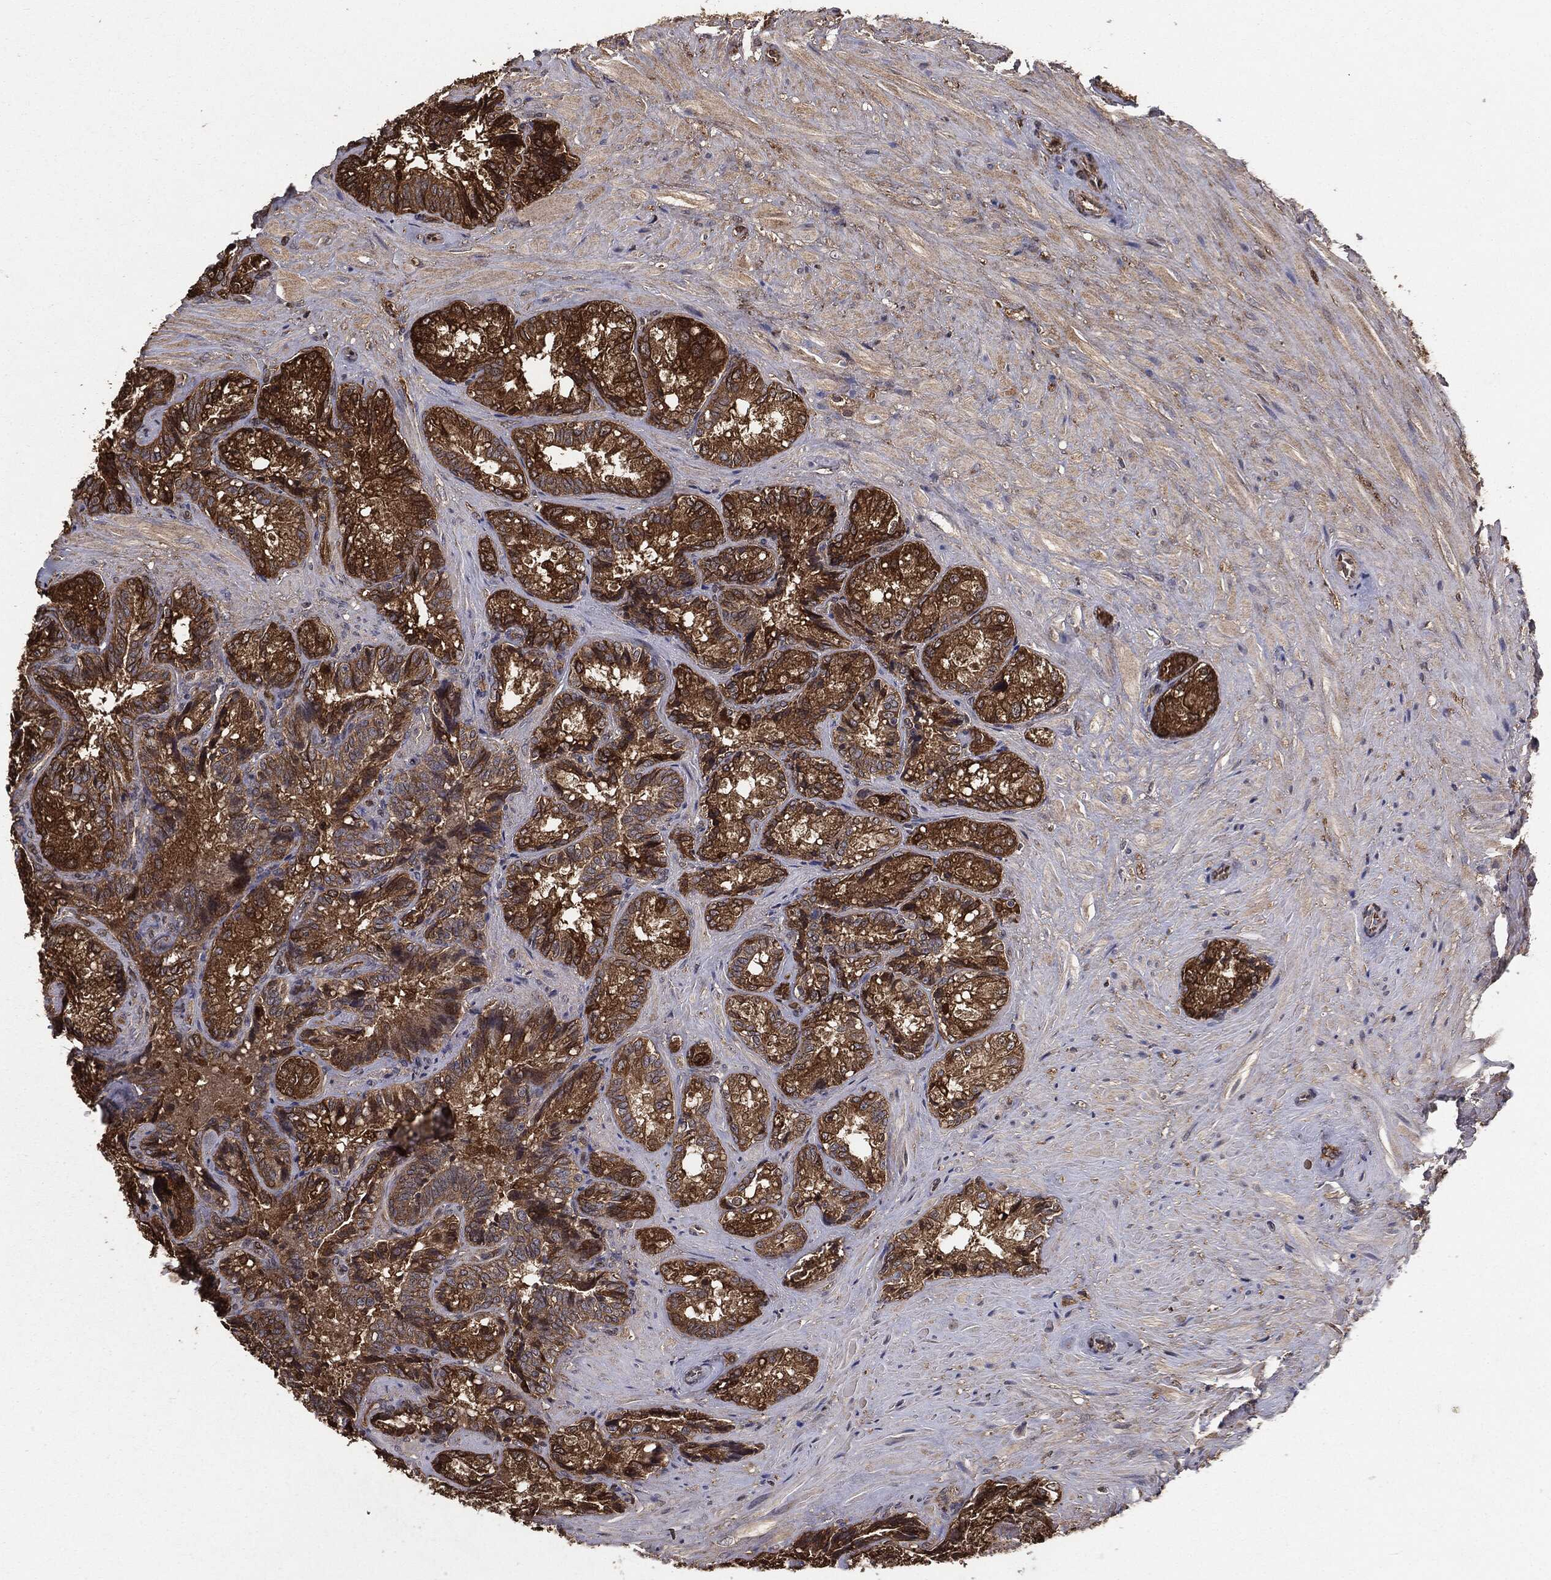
{"staining": {"intensity": "strong", "quantity": ">75%", "location": "cytoplasmic/membranous"}, "tissue": "seminal vesicle", "cell_type": "Glandular cells", "image_type": "normal", "snomed": [{"axis": "morphology", "description": "Normal tissue, NOS"}, {"axis": "topography", "description": "Seminal veicle"}], "caption": "Immunohistochemical staining of unremarkable human seminal vesicle reveals high levels of strong cytoplasmic/membranous staining in approximately >75% of glandular cells. Immunohistochemistry stains the protein in brown and the nuclei are stained blue.", "gene": "NME1", "patient": {"sex": "male", "age": 68}}